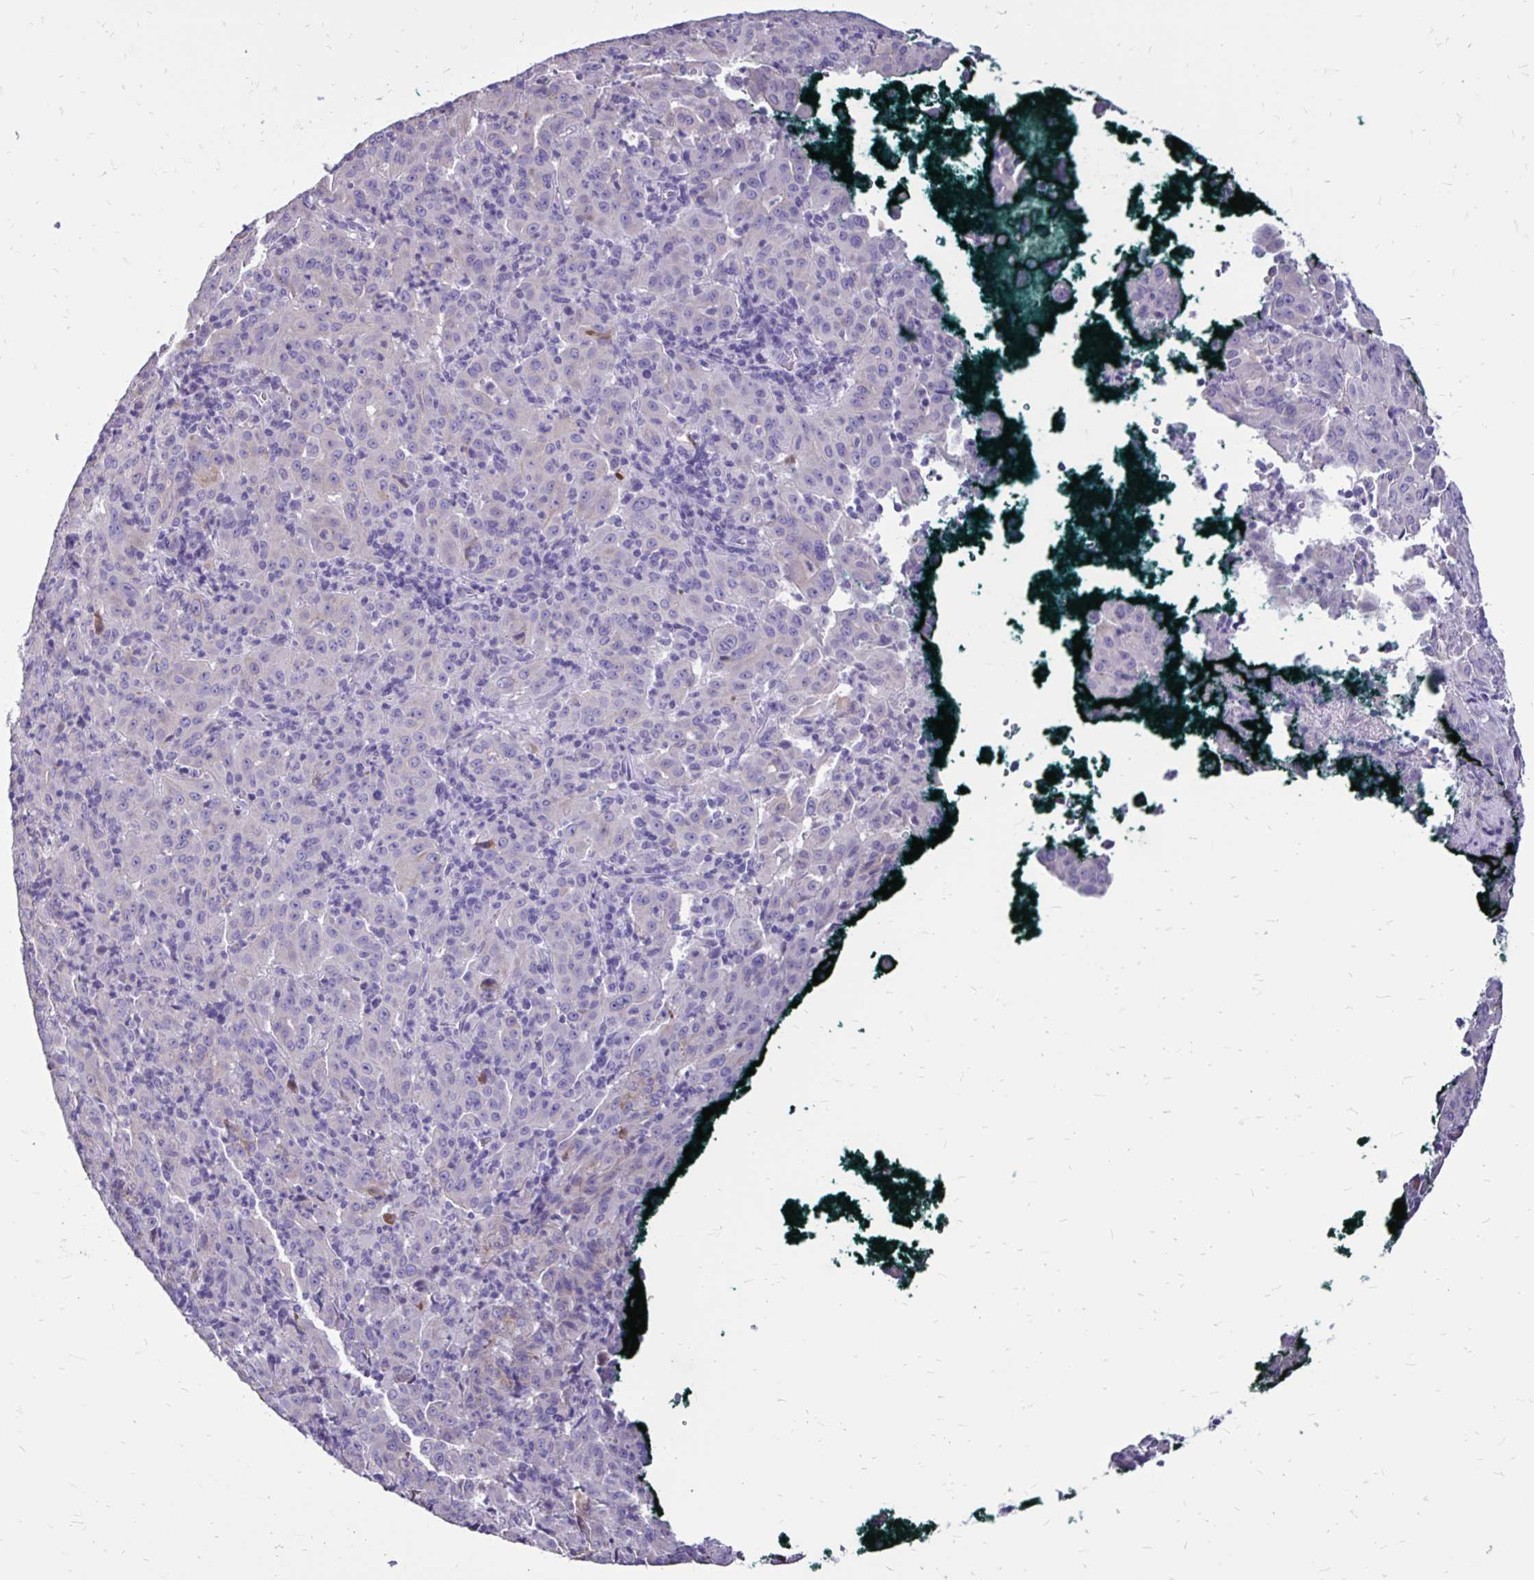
{"staining": {"intensity": "negative", "quantity": "none", "location": "none"}, "tissue": "pancreatic cancer", "cell_type": "Tumor cells", "image_type": "cancer", "snomed": [{"axis": "morphology", "description": "Adenocarcinoma, NOS"}, {"axis": "topography", "description": "Pancreas"}], "caption": "A photomicrograph of human pancreatic cancer is negative for staining in tumor cells.", "gene": "EVPL", "patient": {"sex": "male", "age": 63}}